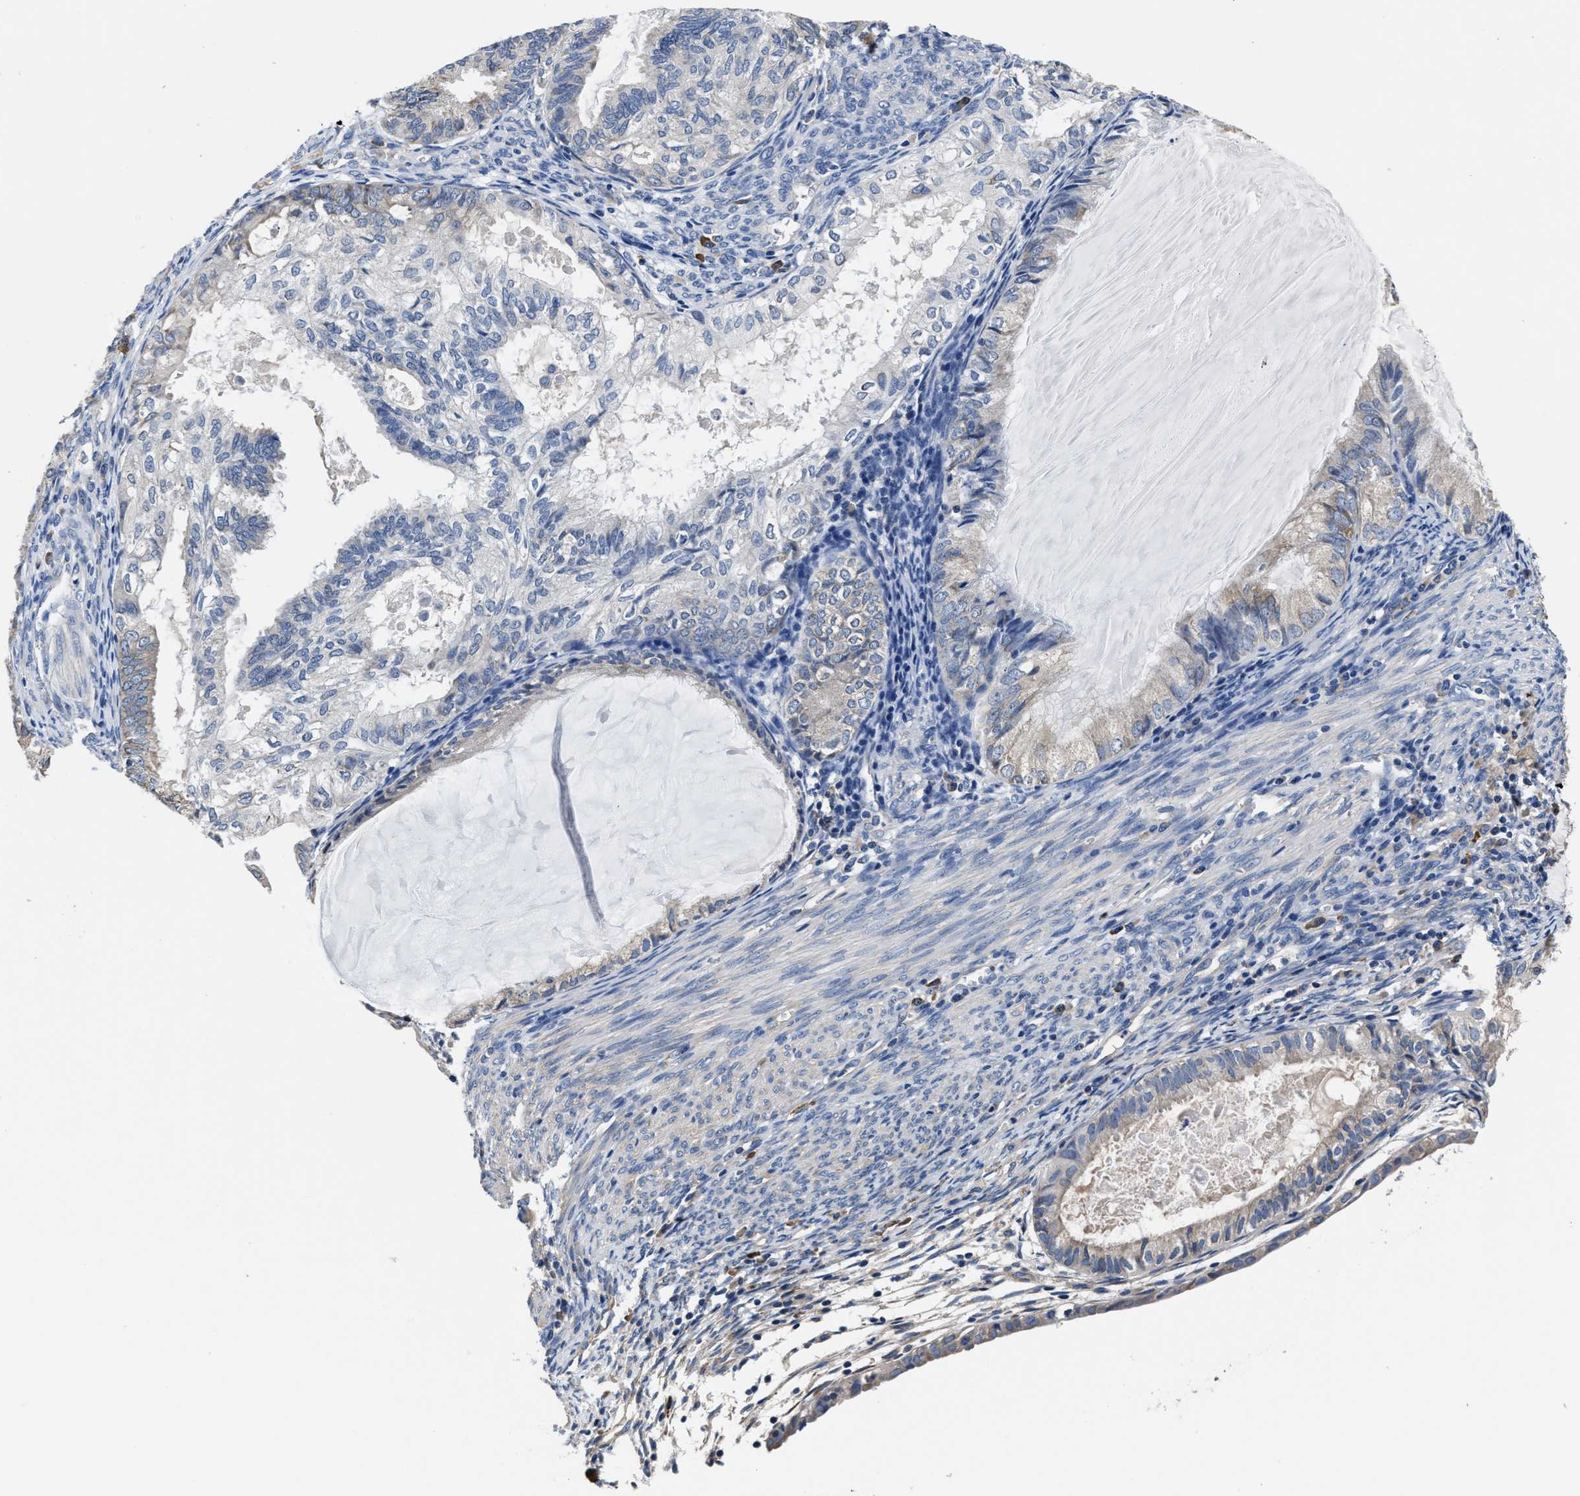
{"staining": {"intensity": "weak", "quantity": "<25%", "location": "cytoplasmic/membranous"}, "tissue": "cervical cancer", "cell_type": "Tumor cells", "image_type": "cancer", "snomed": [{"axis": "morphology", "description": "Normal tissue, NOS"}, {"axis": "morphology", "description": "Adenocarcinoma, NOS"}, {"axis": "topography", "description": "Cervix"}, {"axis": "topography", "description": "Endometrium"}], "caption": "High power microscopy photomicrograph of an IHC image of cervical adenocarcinoma, revealing no significant staining in tumor cells.", "gene": "SRPK2", "patient": {"sex": "female", "age": 86}}